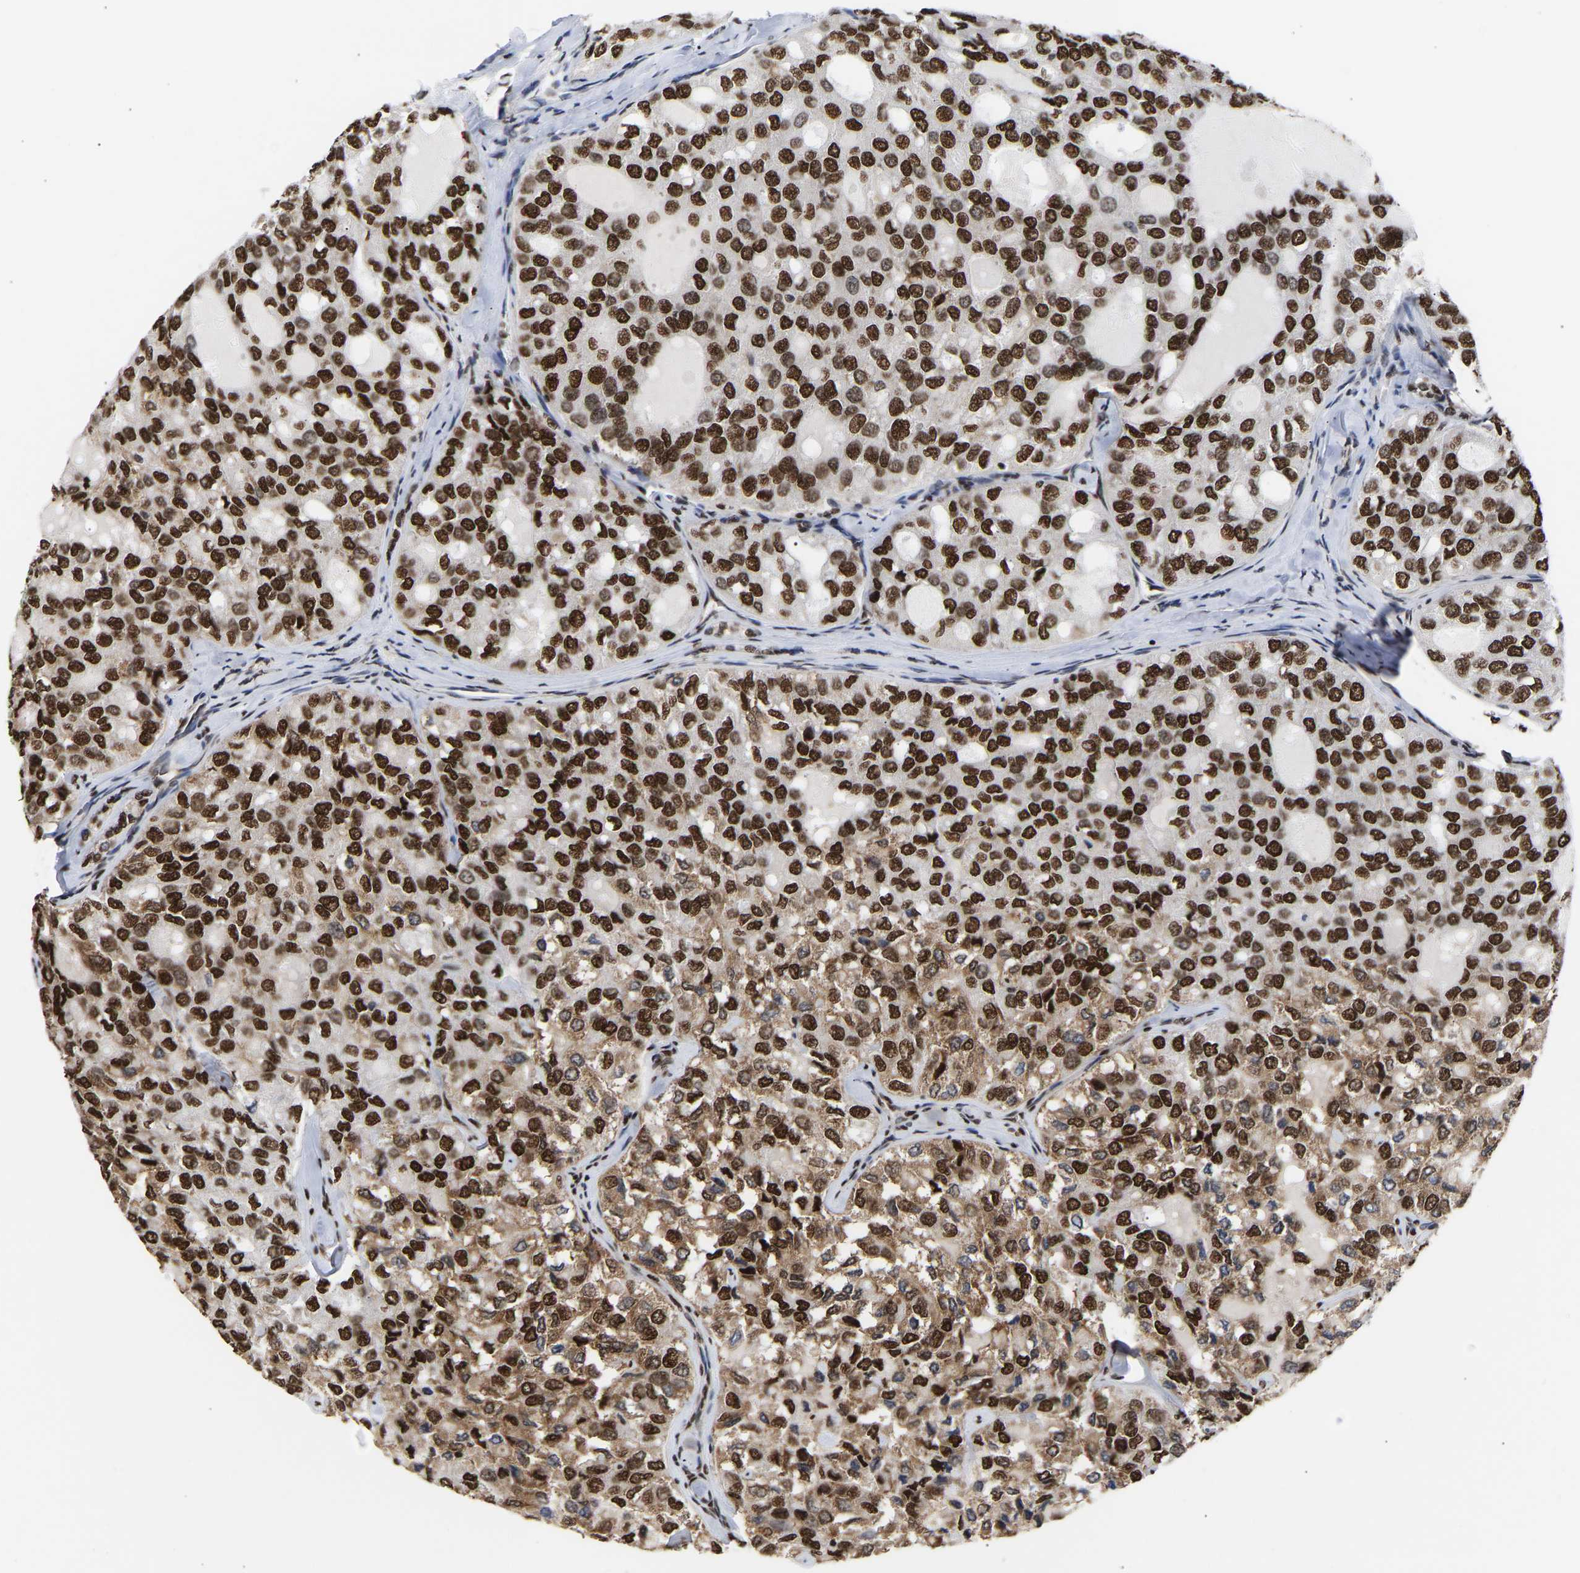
{"staining": {"intensity": "strong", "quantity": ">75%", "location": "nuclear"}, "tissue": "thyroid cancer", "cell_type": "Tumor cells", "image_type": "cancer", "snomed": [{"axis": "morphology", "description": "Follicular adenoma carcinoma, NOS"}, {"axis": "topography", "description": "Thyroid gland"}], "caption": "Thyroid follicular adenoma carcinoma was stained to show a protein in brown. There is high levels of strong nuclear positivity in about >75% of tumor cells.", "gene": "PSIP1", "patient": {"sex": "male", "age": 75}}